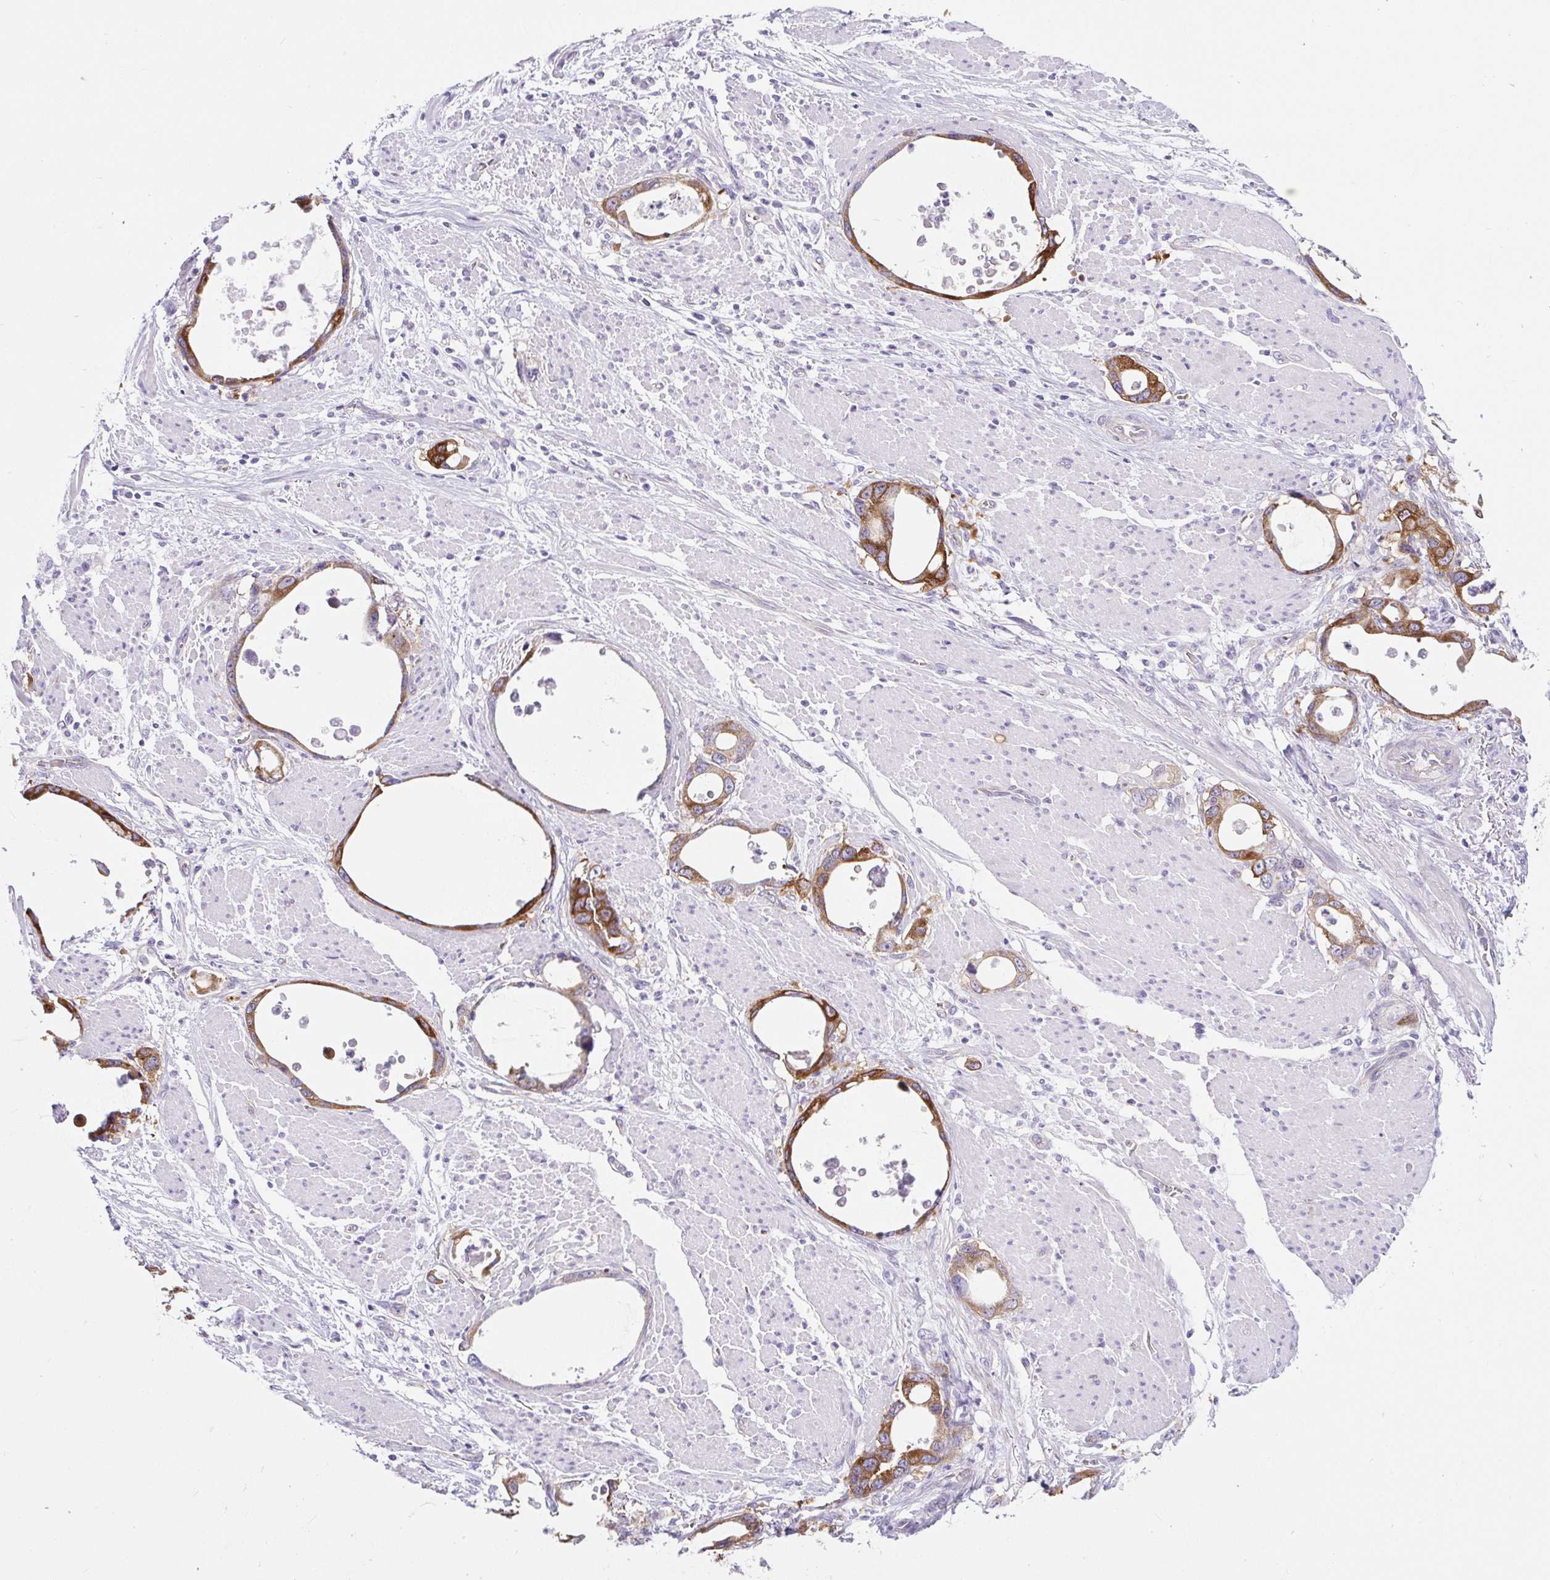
{"staining": {"intensity": "strong", "quantity": "25%-75%", "location": "cytoplasmic/membranous"}, "tissue": "stomach cancer", "cell_type": "Tumor cells", "image_type": "cancer", "snomed": [{"axis": "morphology", "description": "Adenocarcinoma, NOS"}, {"axis": "topography", "description": "Stomach, upper"}], "caption": "Tumor cells show strong cytoplasmic/membranous expression in about 25%-75% of cells in stomach adenocarcinoma.", "gene": "BCAS1", "patient": {"sex": "male", "age": 74}}